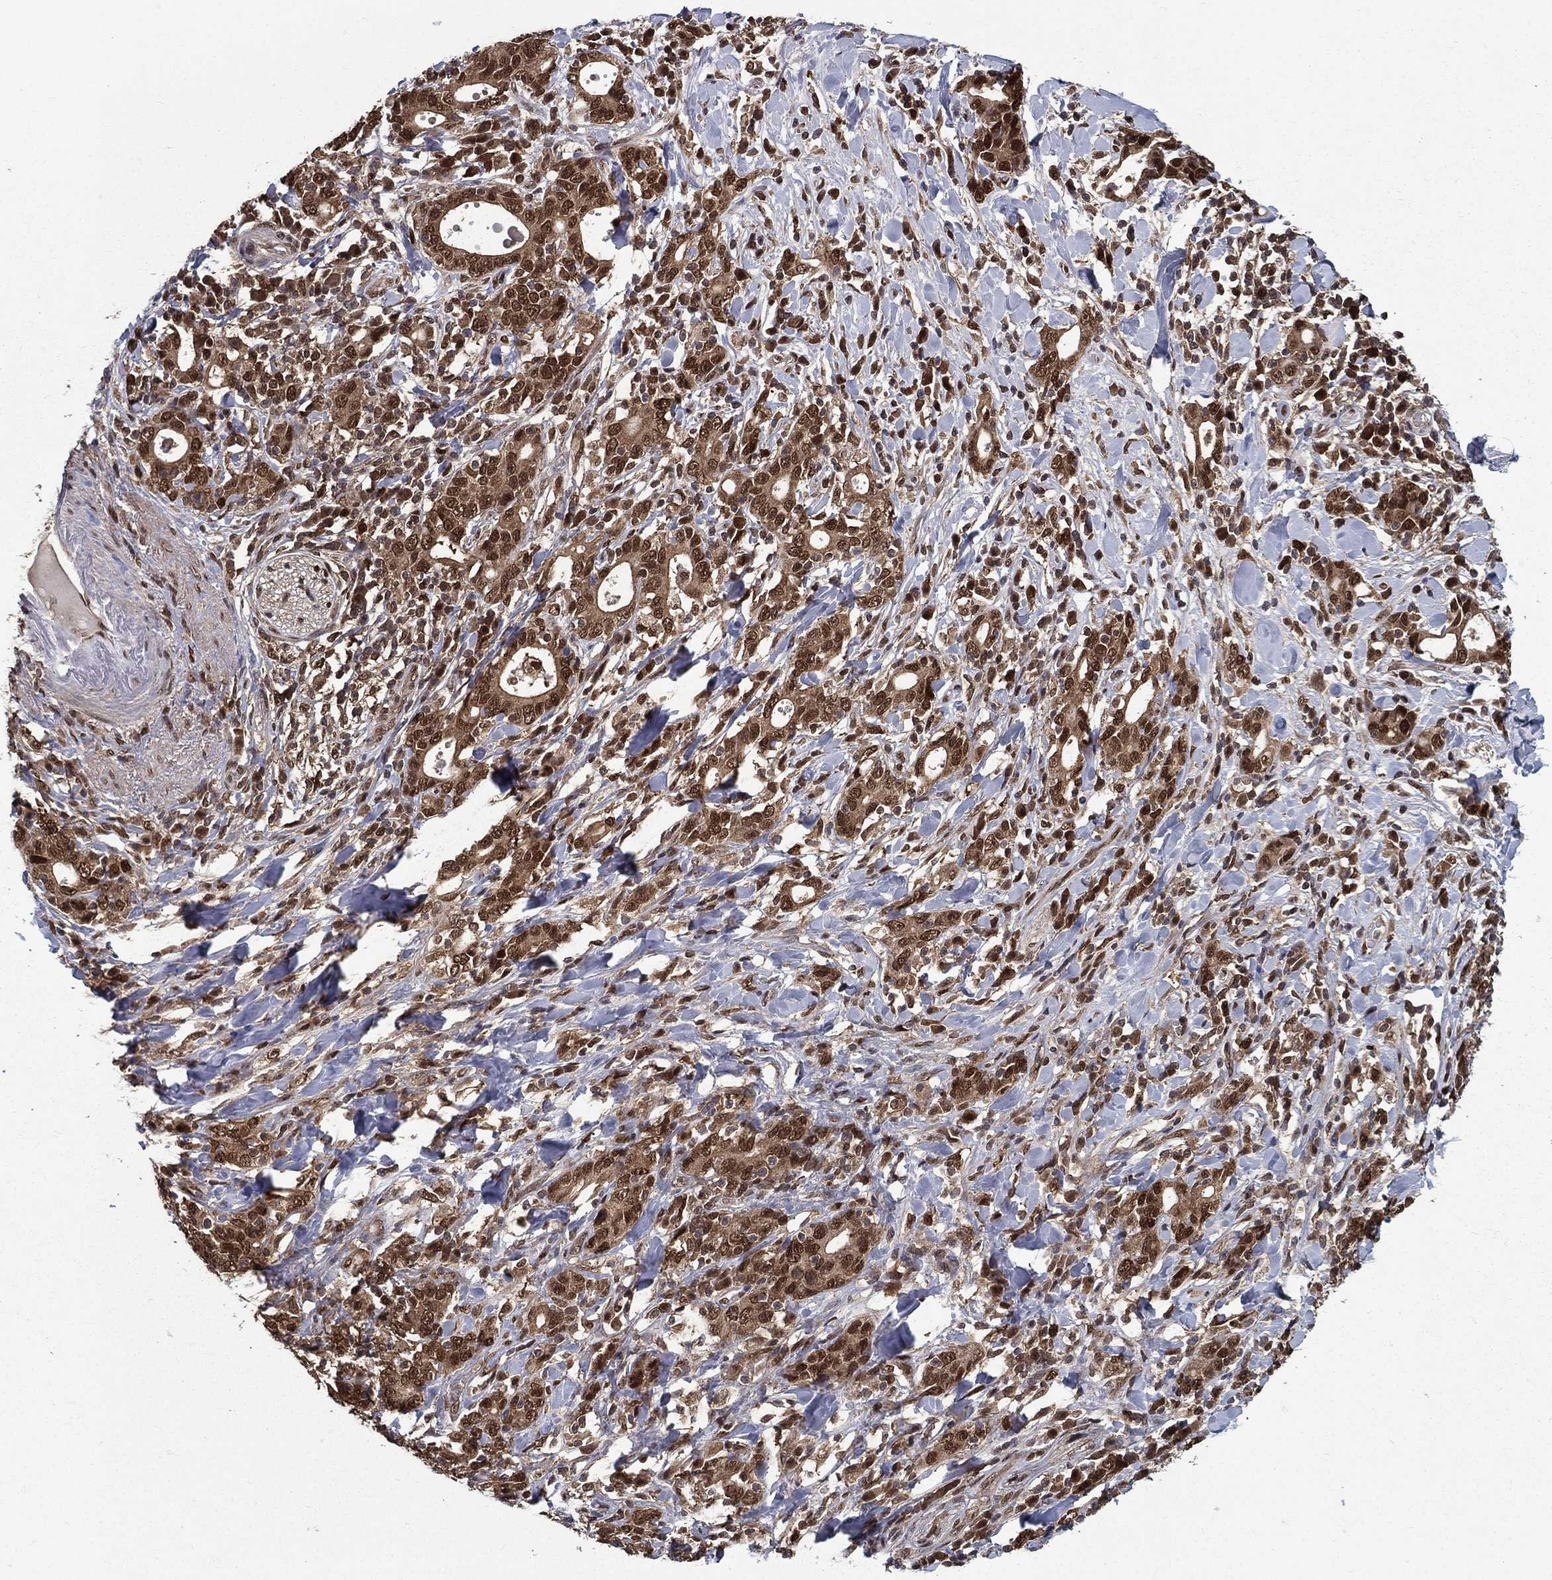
{"staining": {"intensity": "moderate", "quantity": ">75%", "location": "cytoplasmic/membranous,nuclear"}, "tissue": "stomach cancer", "cell_type": "Tumor cells", "image_type": "cancer", "snomed": [{"axis": "morphology", "description": "Adenocarcinoma, NOS"}, {"axis": "topography", "description": "Stomach"}], "caption": "Immunohistochemical staining of human stomach cancer (adenocarcinoma) exhibits medium levels of moderate cytoplasmic/membranous and nuclear expression in about >75% of tumor cells.", "gene": "CARM1", "patient": {"sex": "male", "age": 79}}